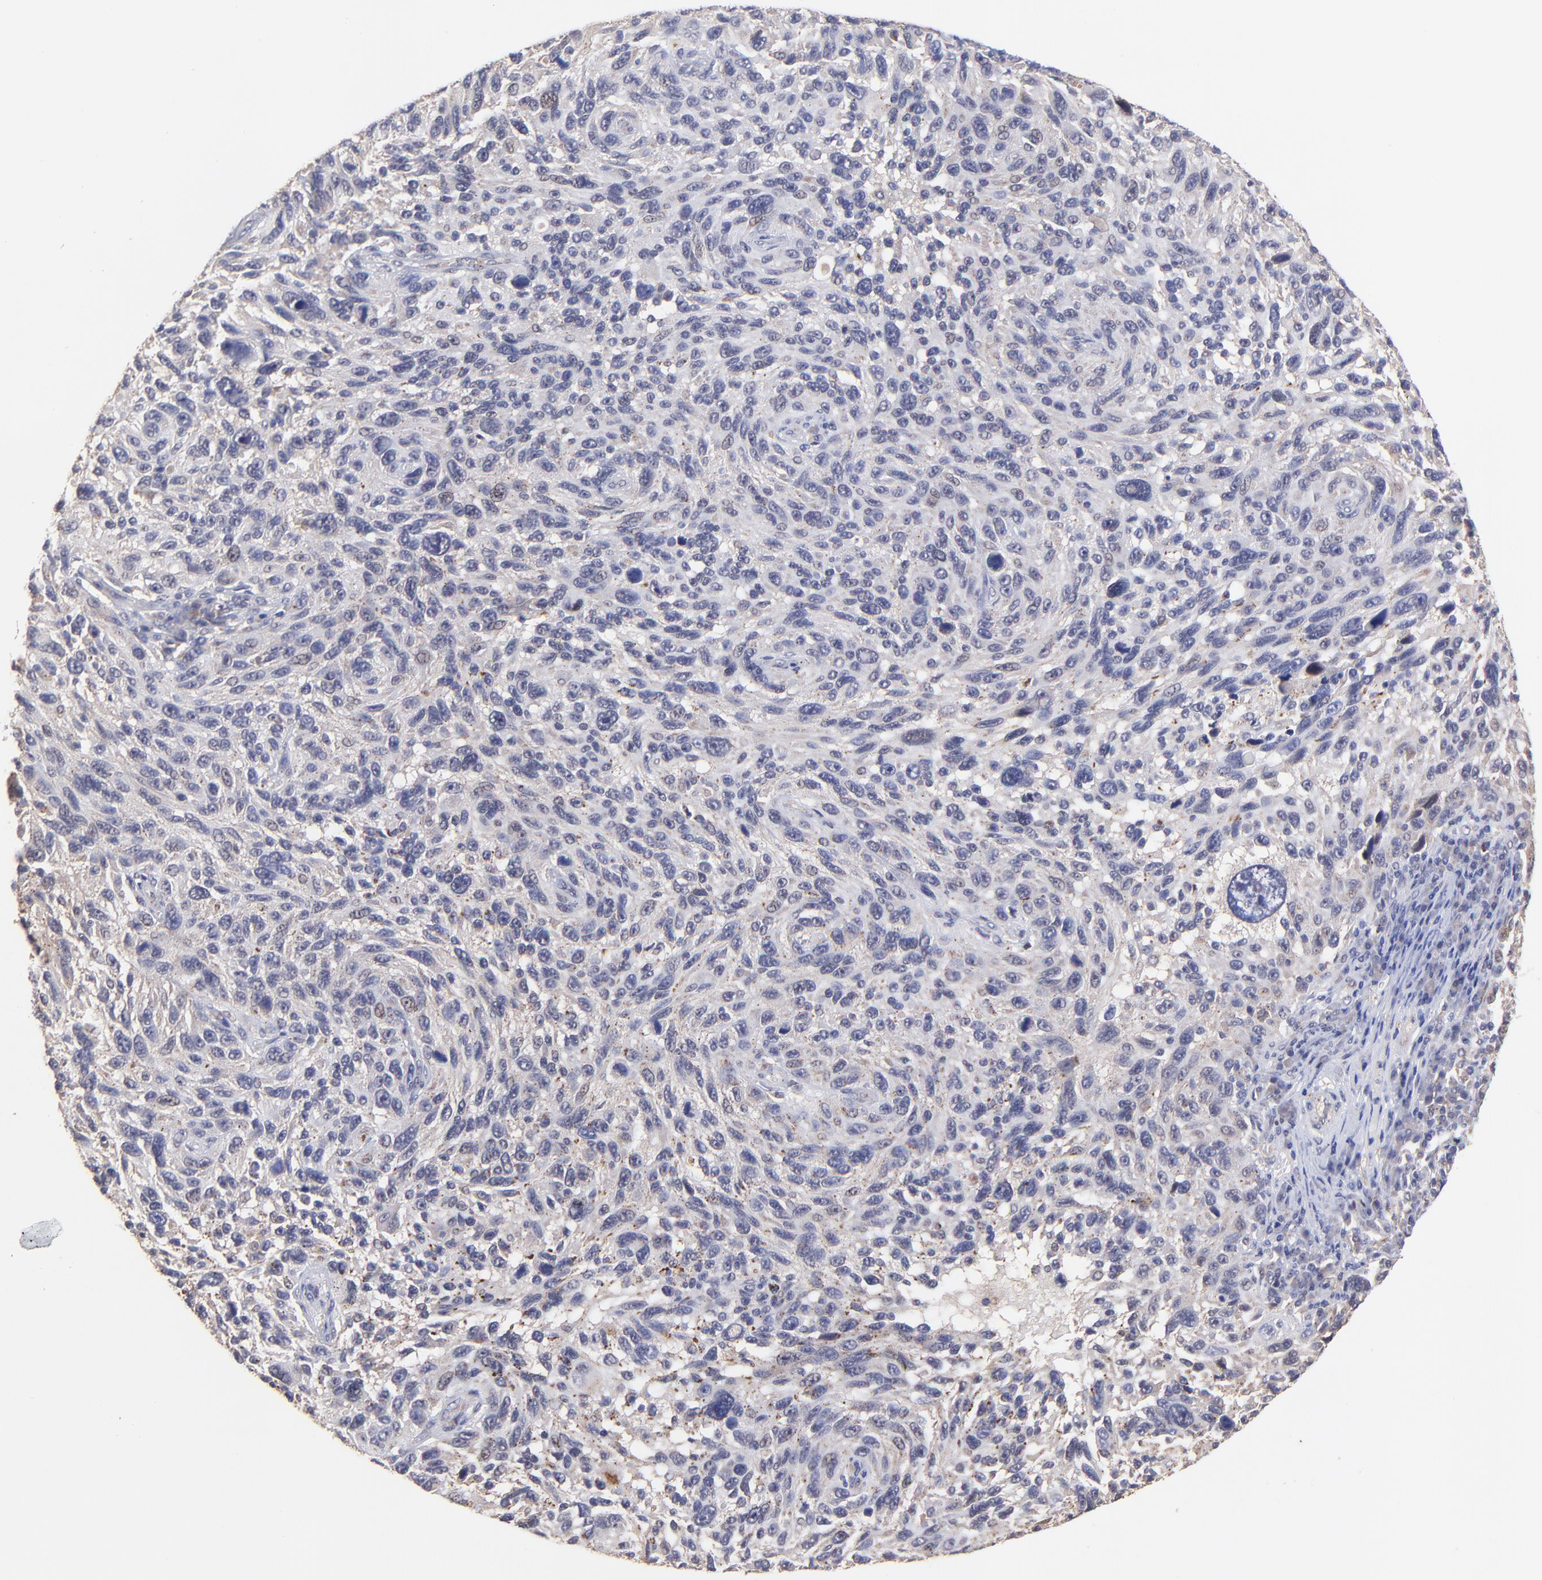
{"staining": {"intensity": "weak", "quantity": "<25%", "location": "cytoplasmic/membranous"}, "tissue": "melanoma", "cell_type": "Tumor cells", "image_type": "cancer", "snomed": [{"axis": "morphology", "description": "Malignant melanoma, NOS"}, {"axis": "topography", "description": "Skin"}], "caption": "Malignant melanoma stained for a protein using immunohistochemistry (IHC) exhibits no positivity tumor cells.", "gene": "ZNF747", "patient": {"sex": "male", "age": 53}}